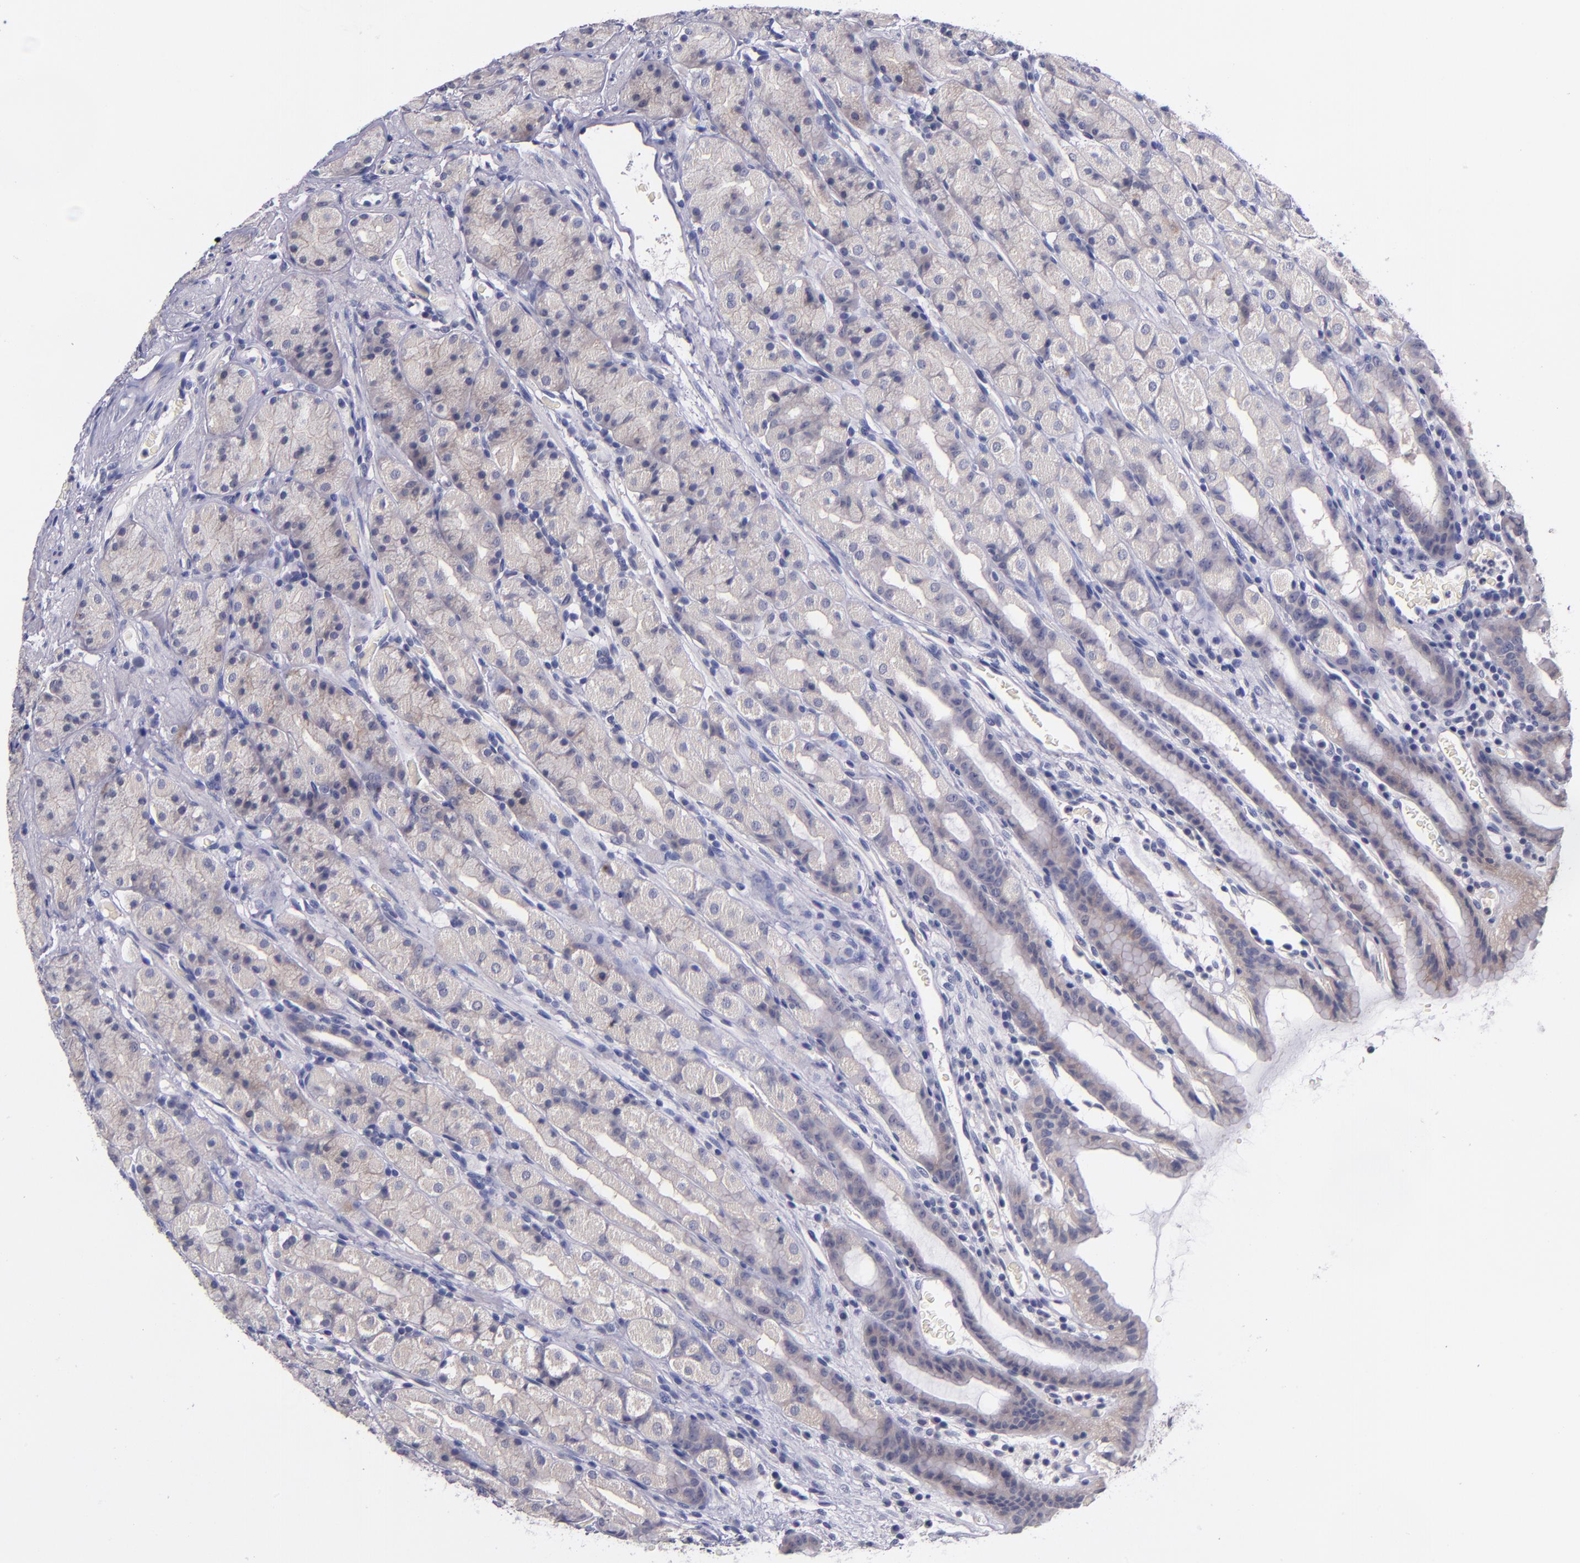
{"staining": {"intensity": "negative", "quantity": "none", "location": "none"}, "tissue": "stomach", "cell_type": "Glandular cells", "image_type": "normal", "snomed": [{"axis": "morphology", "description": "Normal tissue, NOS"}, {"axis": "topography", "description": "Stomach, upper"}], "caption": "Immunohistochemistry (IHC) micrograph of normal human stomach stained for a protein (brown), which exhibits no positivity in glandular cells.", "gene": "RBP4", "patient": {"sex": "male", "age": 68}}